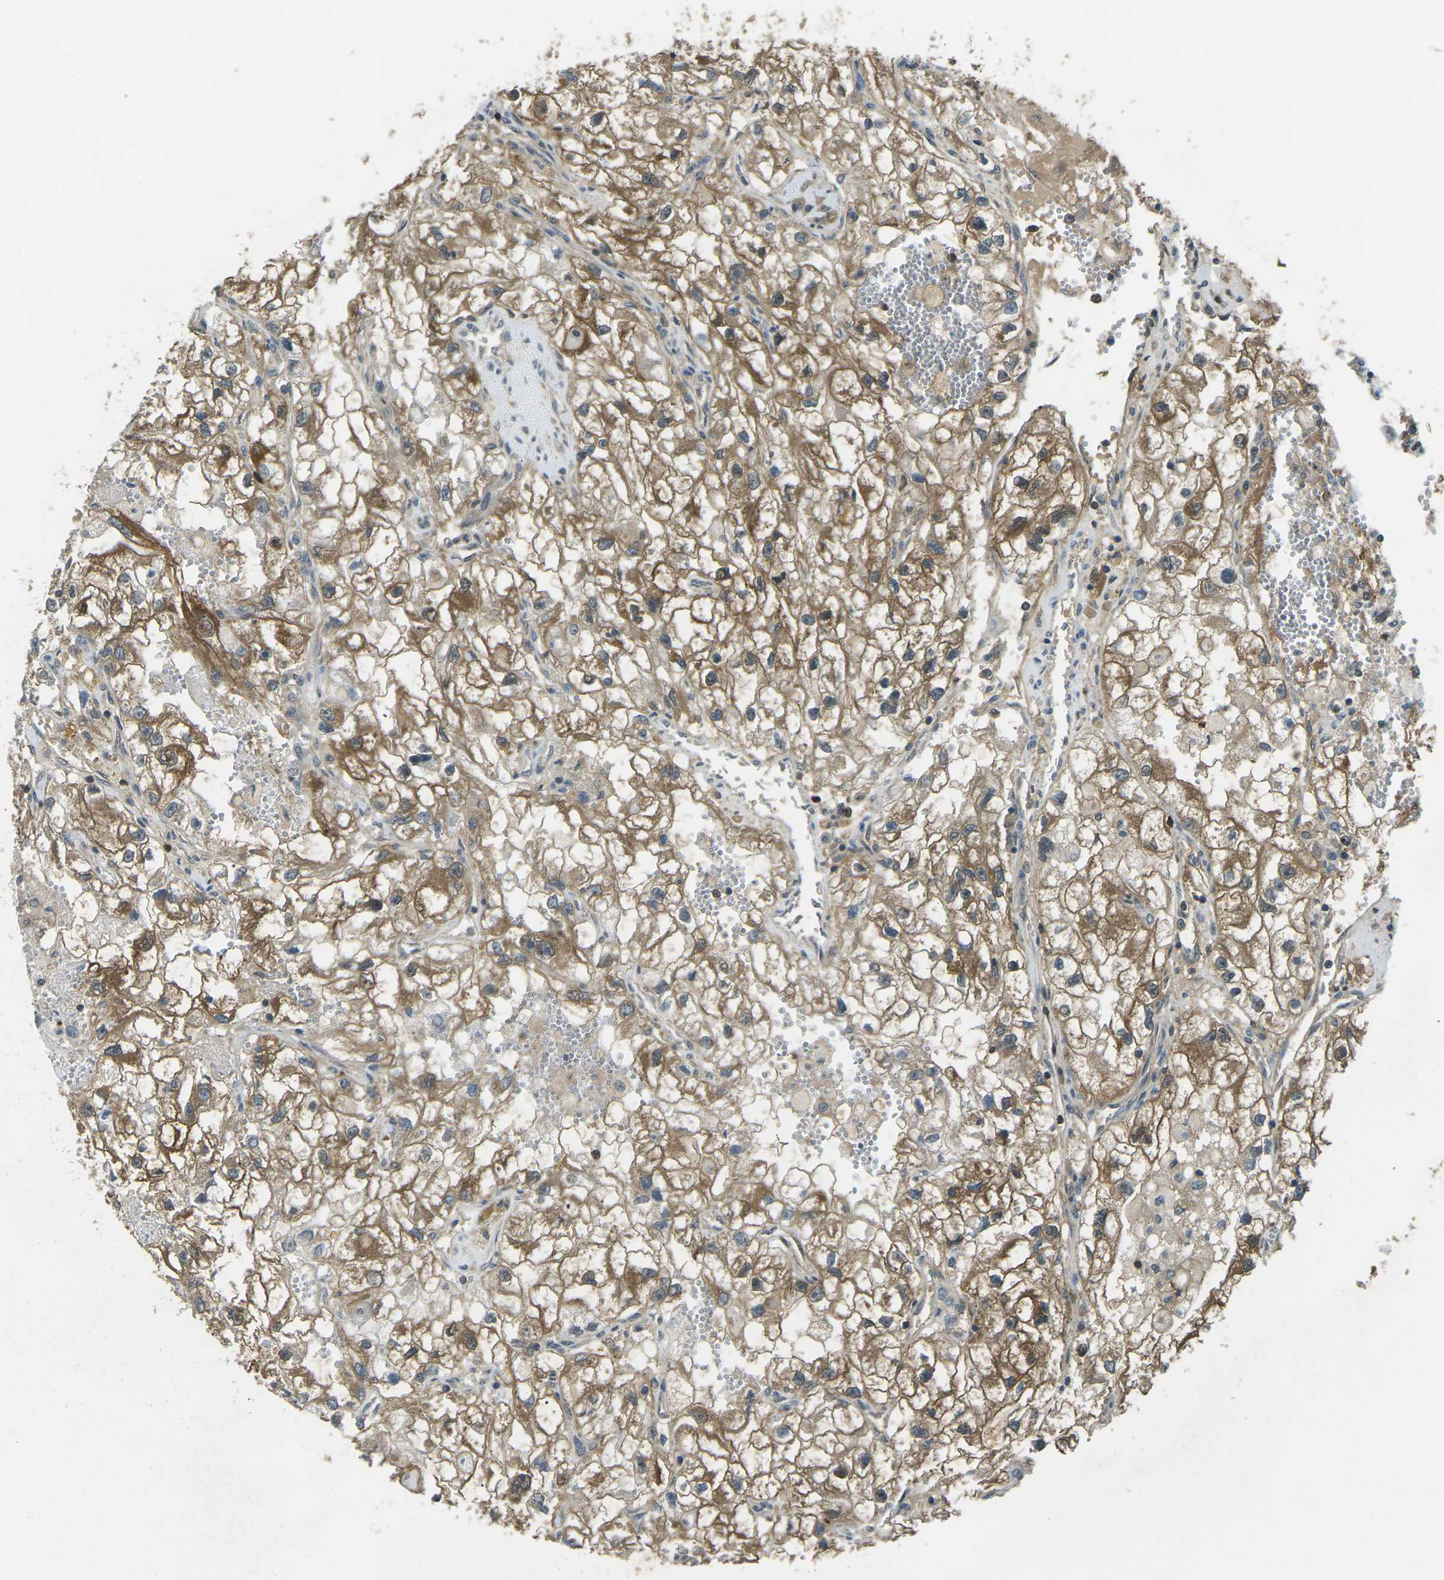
{"staining": {"intensity": "strong", "quantity": "25%-75%", "location": "cytoplasmic/membranous"}, "tissue": "renal cancer", "cell_type": "Tumor cells", "image_type": "cancer", "snomed": [{"axis": "morphology", "description": "Adenocarcinoma, NOS"}, {"axis": "topography", "description": "Kidney"}], "caption": "IHC of renal cancer exhibits high levels of strong cytoplasmic/membranous expression in about 25%-75% of tumor cells.", "gene": "PIEZO2", "patient": {"sex": "female", "age": 70}}